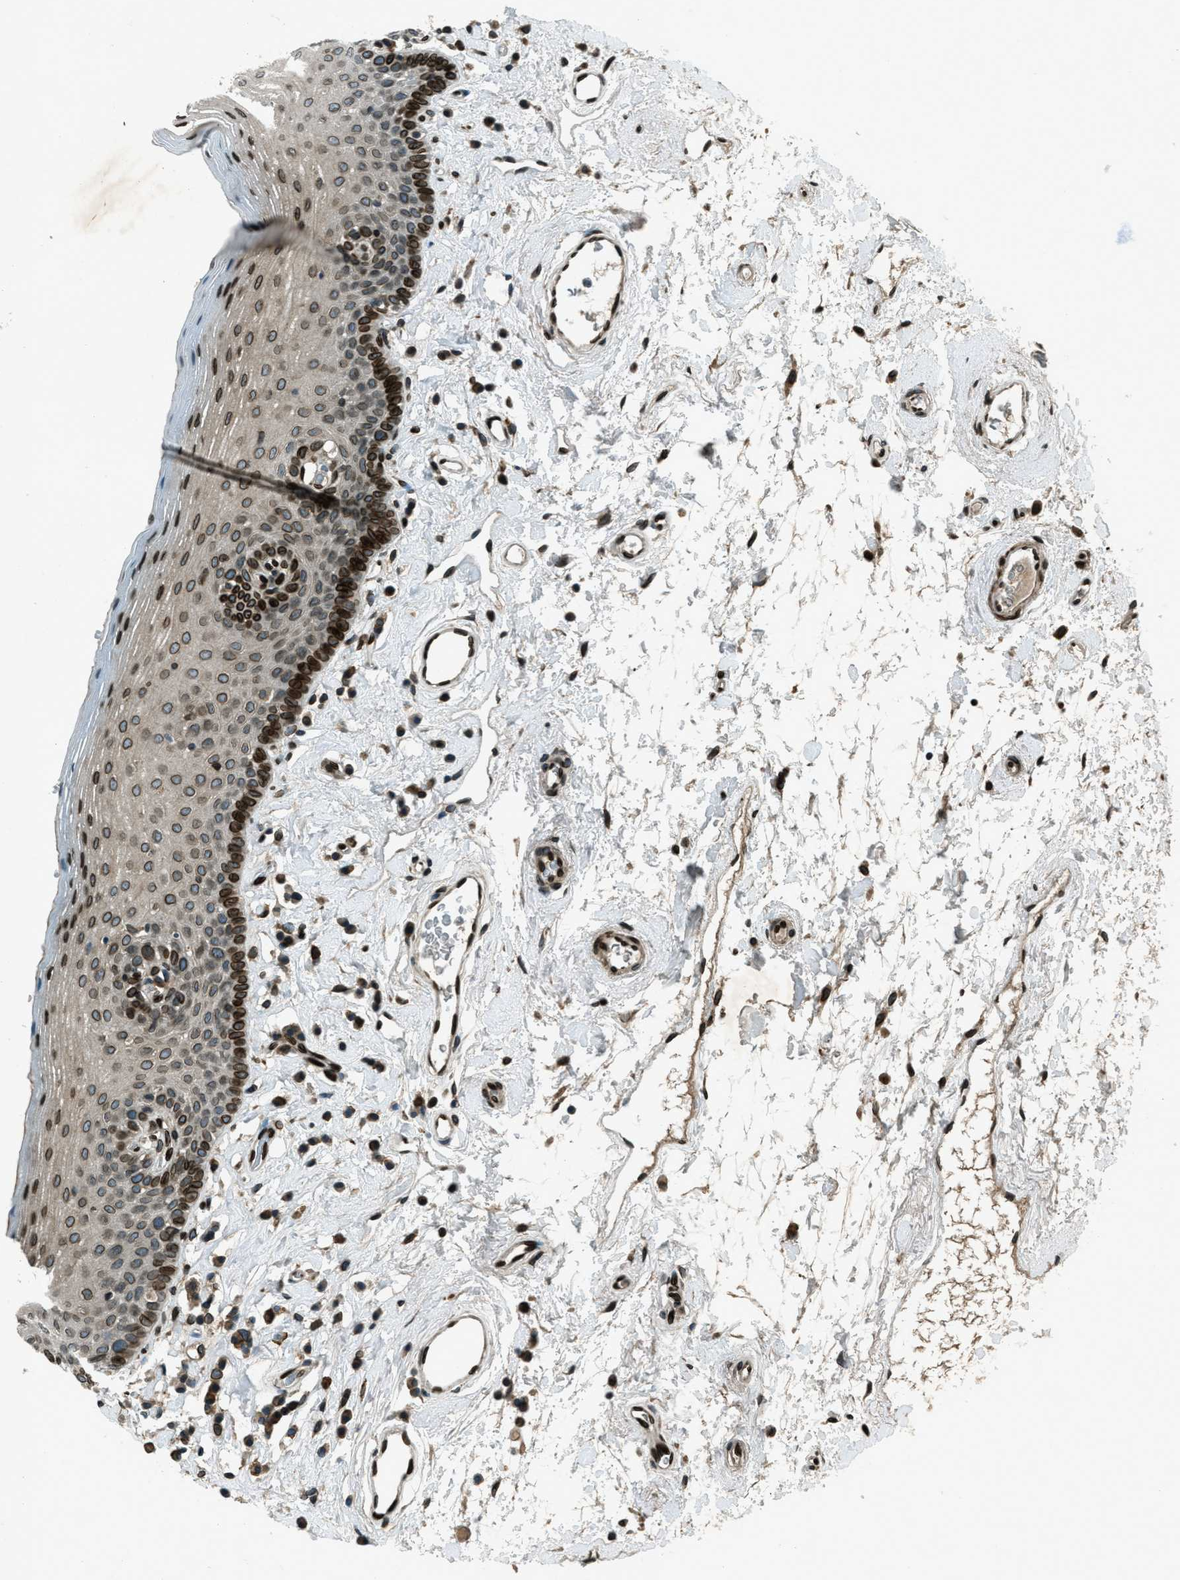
{"staining": {"intensity": "strong", "quantity": ">75%", "location": "cytoplasmic/membranous,nuclear"}, "tissue": "oral mucosa", "cell_type": "Squamous epithelial cells", "image_type": "normal", "snomed": [{"axis": "morphology", "description": "Normal tissue, NOS"}, {"axis": "topography", "description": "Oral tissue"}], "caption": "About >75% of squamous epithelial cells in benign oral mucosa display strong cytoplasmic/membranous,nuclear protein positivity as visualized by brown immunohistochemical staining.", "gene": "LEMD2", "patient": {"sex": "male", "age": 66}}